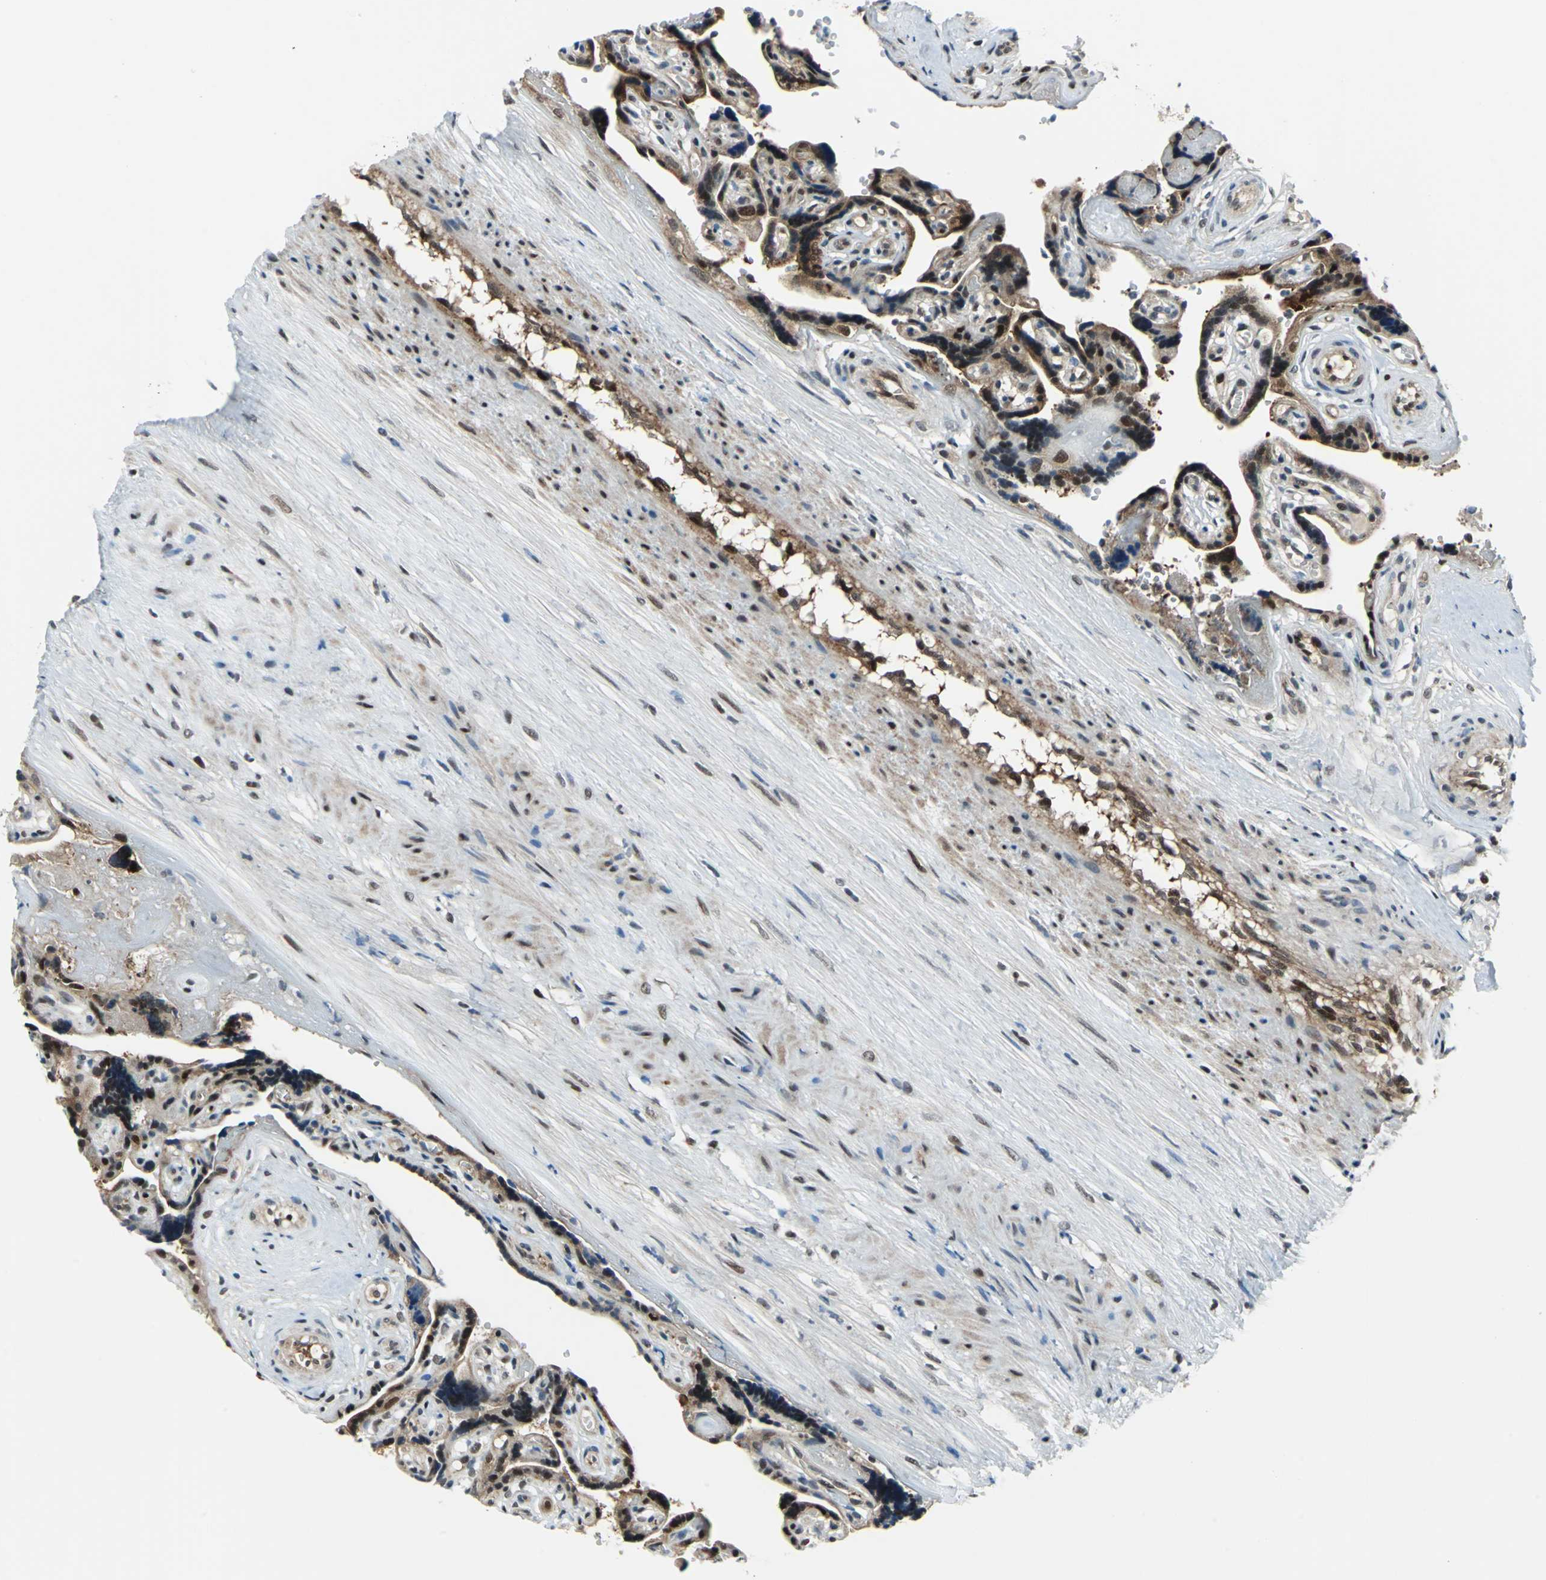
{"staining": {"intensity": "moderate", "quantity": ">75%", "location": "cytoplasmic/membranous,nuclear"}, "tissue": "placenta", "cell_type": "Decidual cells", "image_type": "normal", "snomed": [{"axis": "morphology", "description": "Normal tissue, NOS"}, {"axis": "topography", "description": "Placenta"}], "caption": "Immunohistochemical staining of unremarkable human placenta displays moderate cytoplasmic/membranous,nuclear protein positivity in about >75% of decidual cells. Immunohistochemistry (ihc) stains the protein in brown and the nuclei are stained blue.", "gene": "POLR3K", "patient": {"sex": "female", "age": 30}}